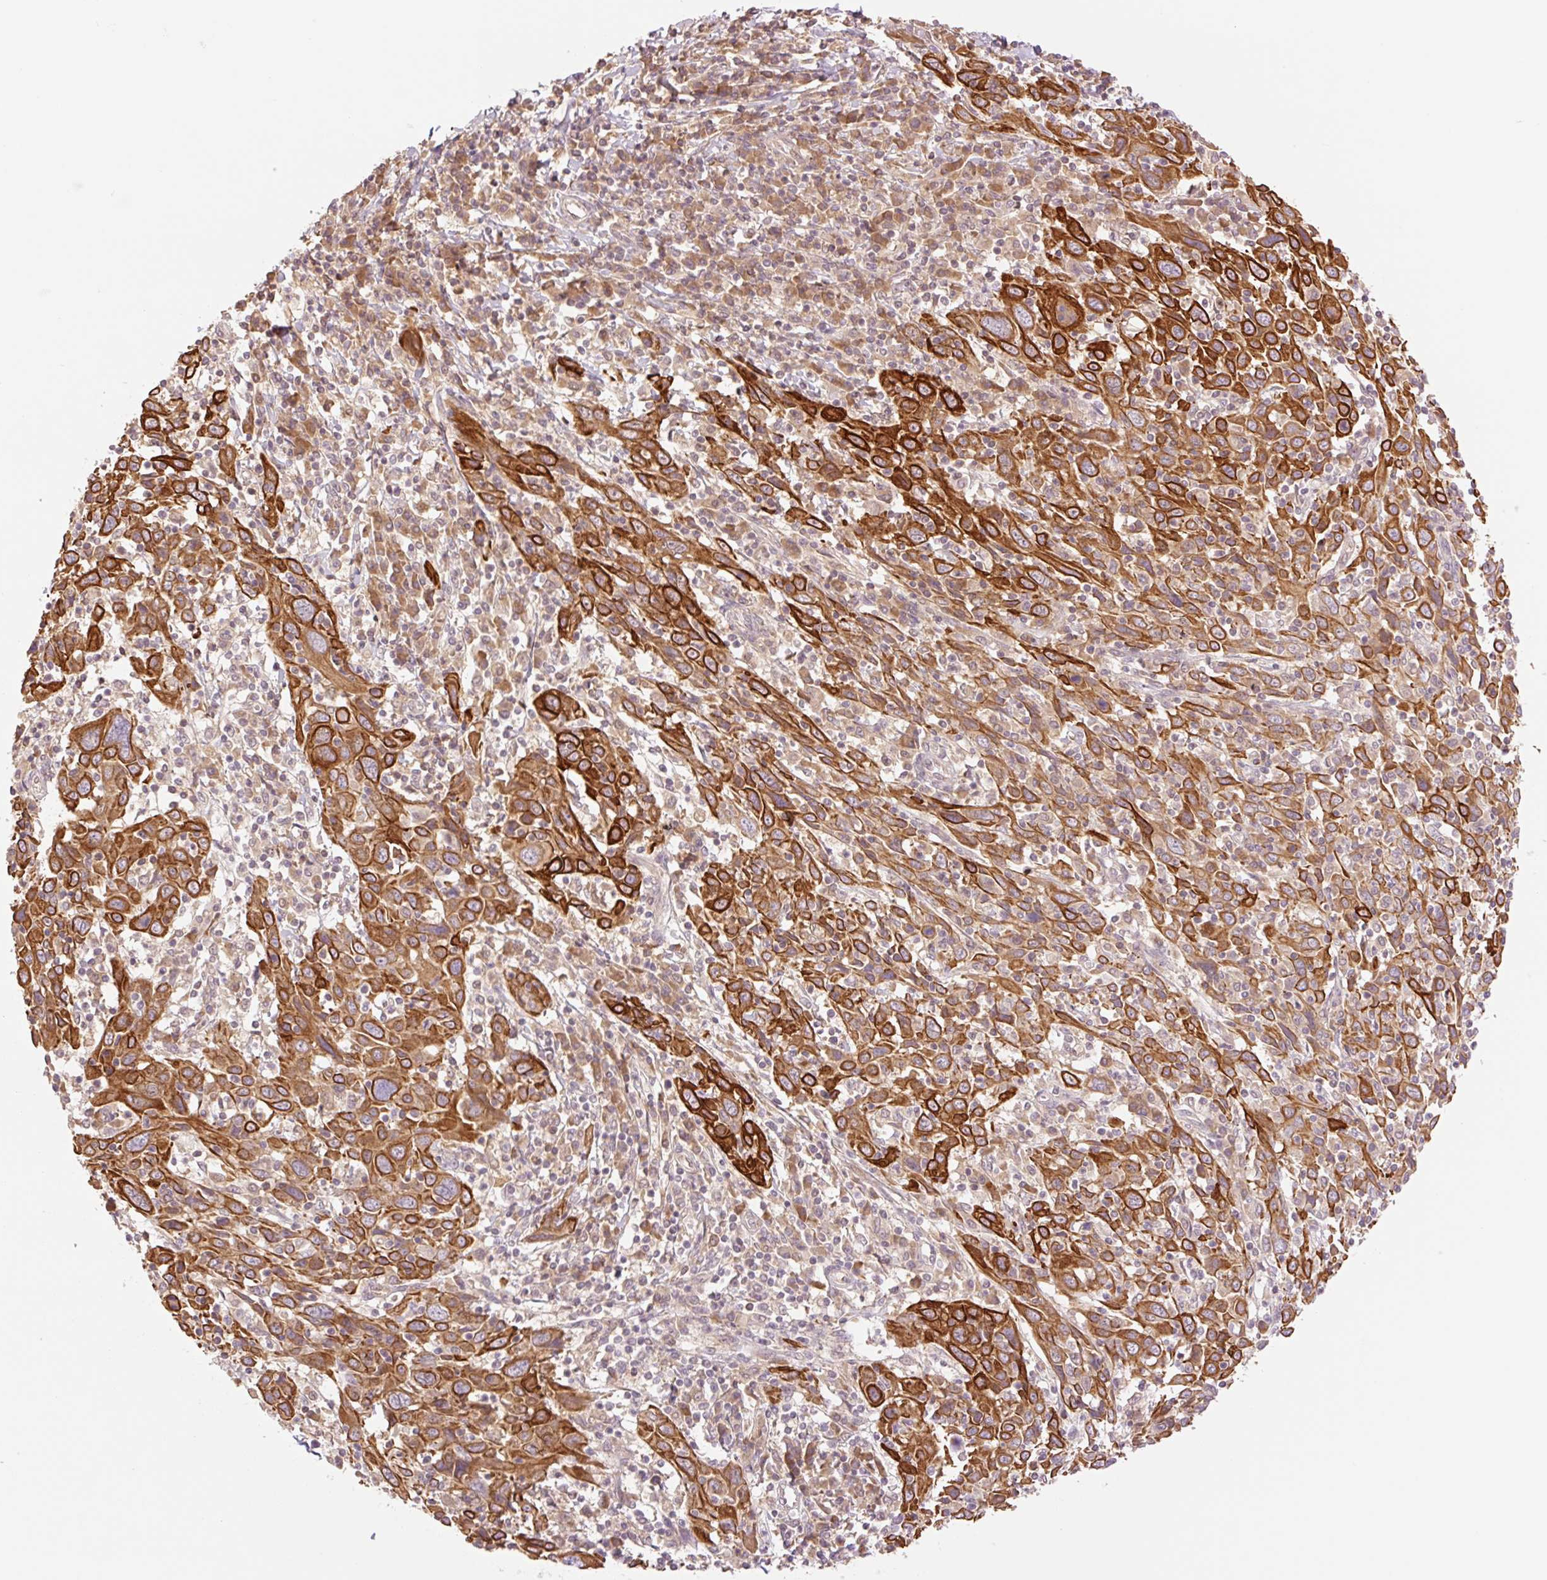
{"staining": {"intensity": "strong", "quantity": ">75%", "location": "cytoplasmic/membranous"}, "tissue": "cervical cancer", "cell_type": "Tumor cells", "image_type": "cancer", "snomed": [{"axis": "morphology", "description": "Squamous cell carcinoma, NOS"}, {"axis": "topography", "description": "Cervix"}], "caption": "IHC (DAB) staining of squamous cell carcinoma (cervical) demonstrates strong cytoplasmic/membranous protein positivity in approximately >75% of tumor cells.", "gene": "YJU2B", "patient": {"sex": "female", "age": 46}}